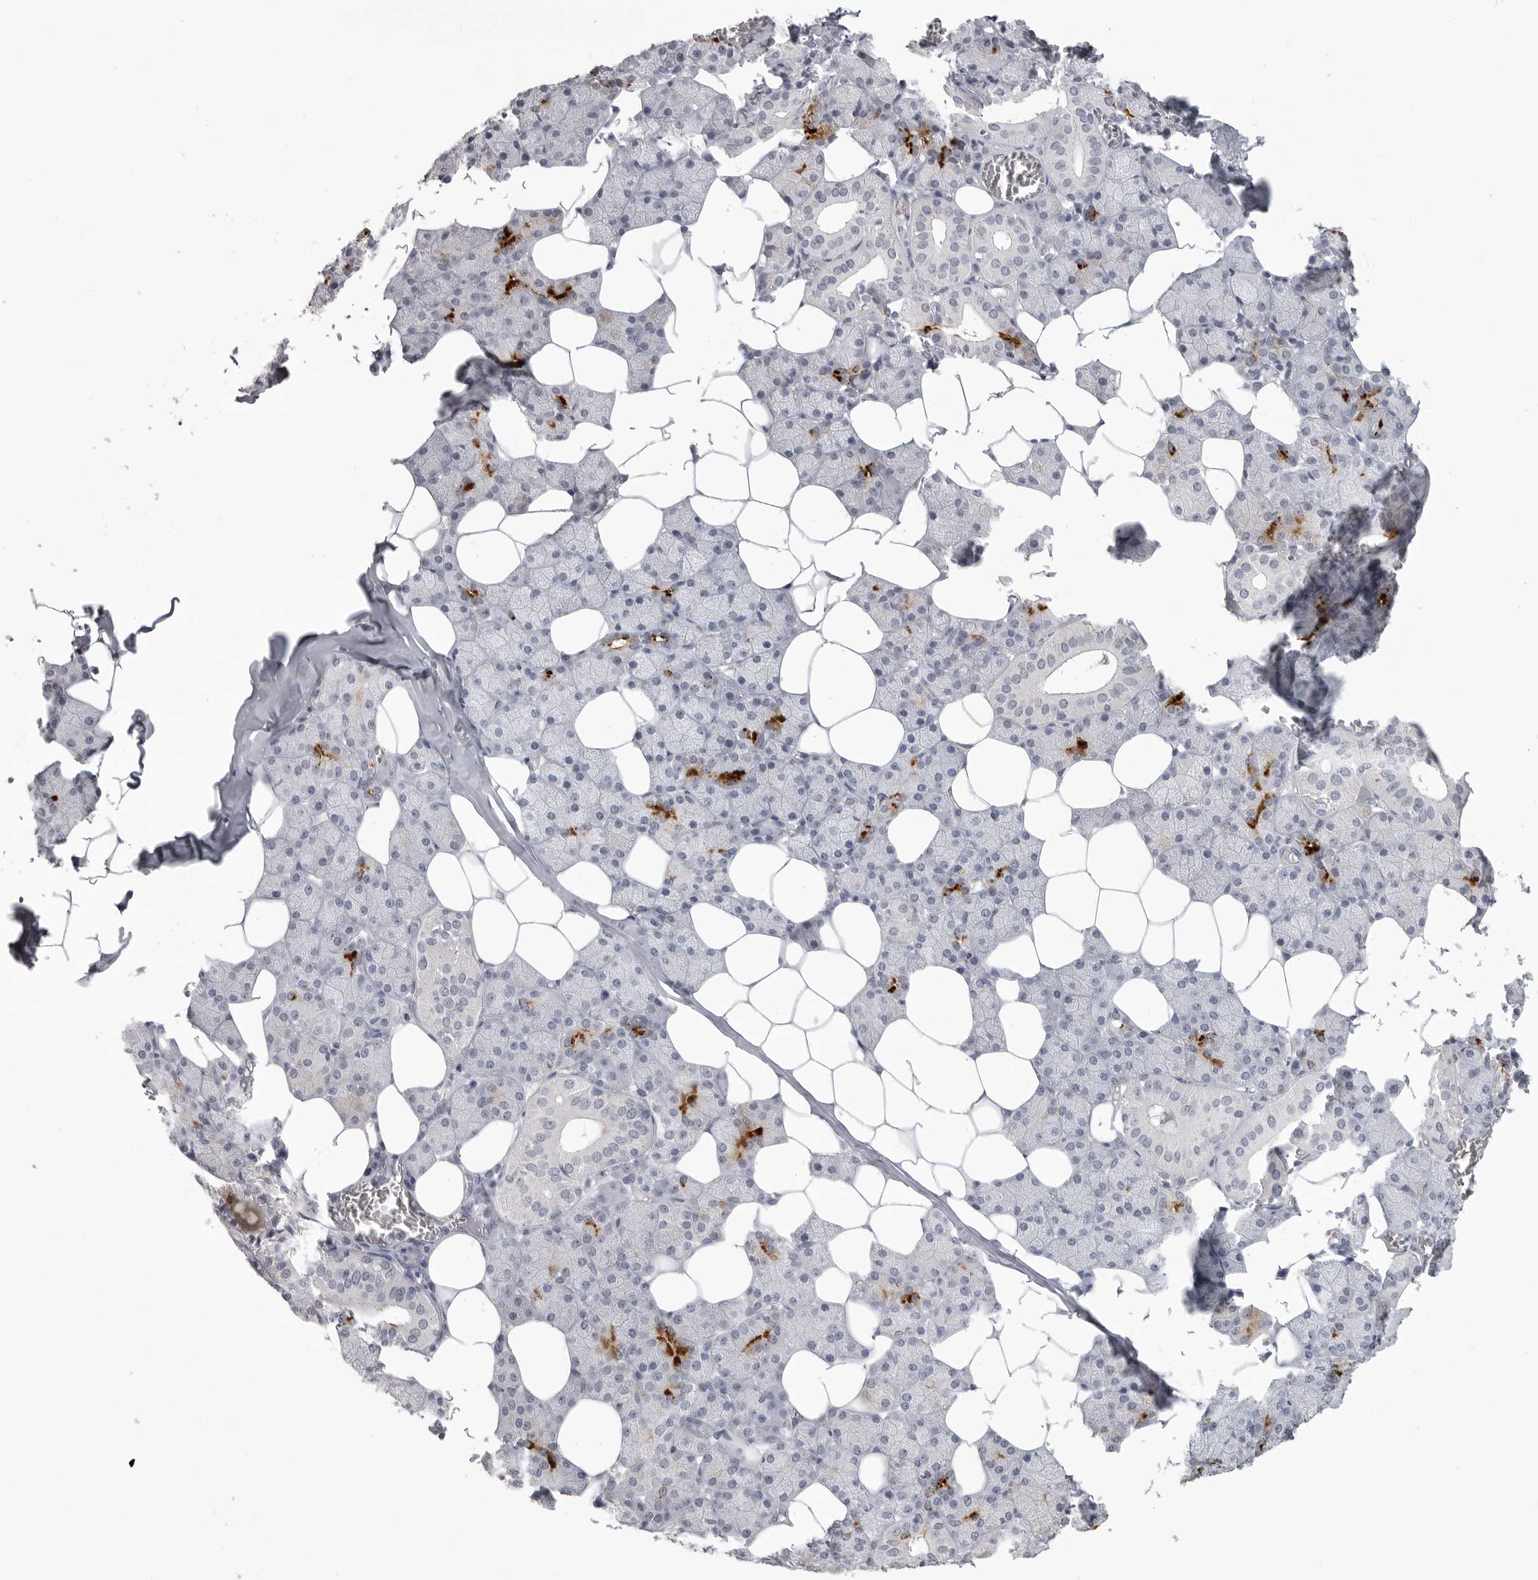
{"staining": {"intensity": "strong", "quantity": "<25%", "location": "cytoplasmic/membranous"}, "tissue": "salivary gland", "cell_type": "Glandular cells", "image_type": "normal", "snomed": [{"axis": "morphology", "description": "Normal tissue, NOS"}, {"axis": "topography", "description": "Salivary gland"}], "caption": "Unremarkable salivary gland shows strong cytoplasmic/membranous staining in about <25% of glandular cells (DAB (3,3'-diaminobenzidine) IHC, brown staining for protein, blue staining for nuclei)..", "gene": "TIMP1", "patient": {"sex": "female", "age": 33}}